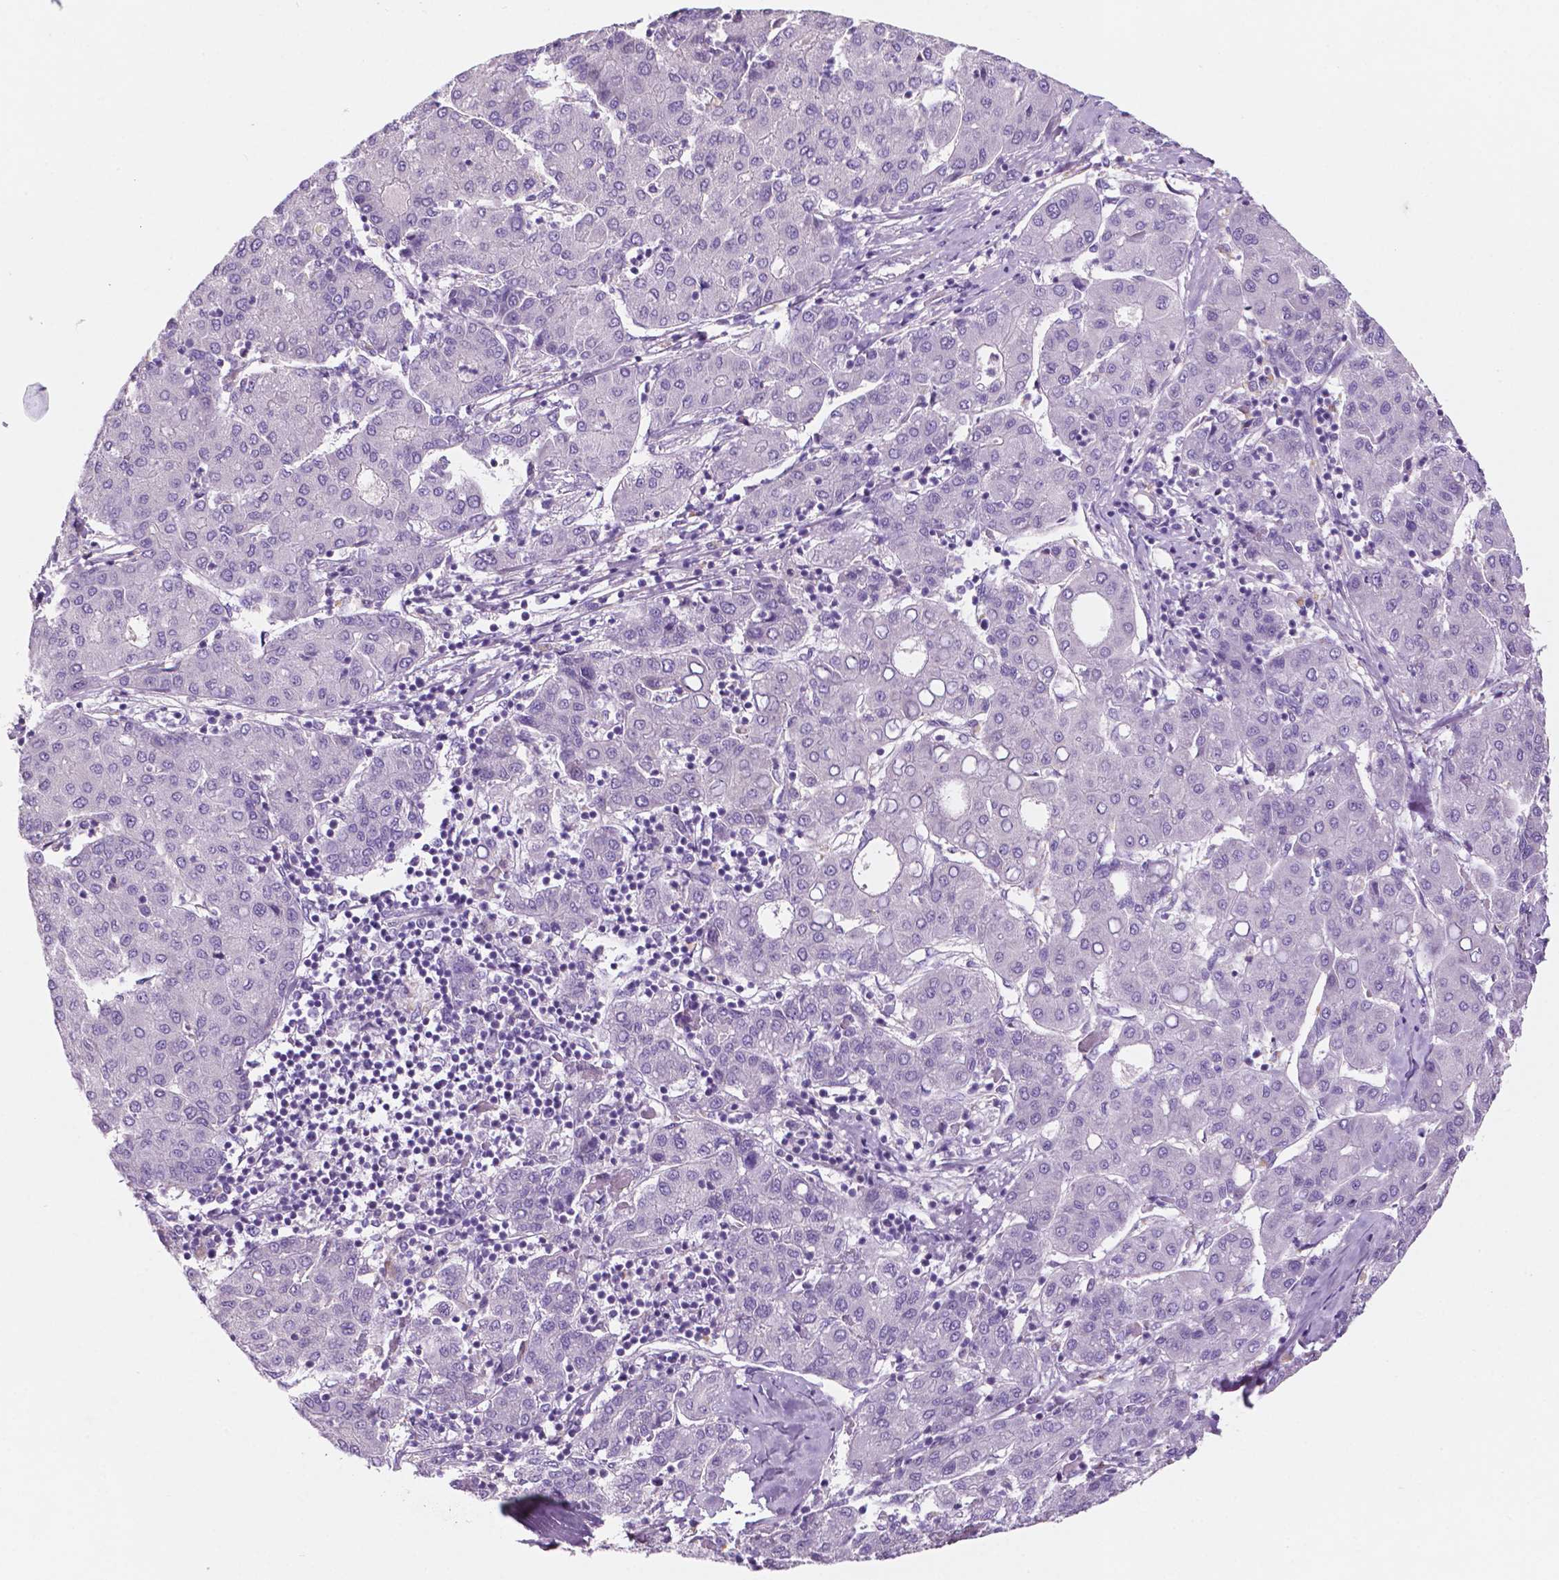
{"staining": {"intensity": "negative", "quantity": "none", "location": "none"}, "tissue": "liver cancer", "cell_type": "Tumor cells", "image_type": "cancer", "snomed": [{"axis": "morphology", "description": "Carcinoma, Hepatocellular, NOS"}, {"axis": "topography", "description": "Liver"}], "caption": "There is no significant expression in tumor cells of liver cancer (hepatocellular carcinoma).", "gene": "FAM50B", "patient": {"sex": "male", "age": 65}}